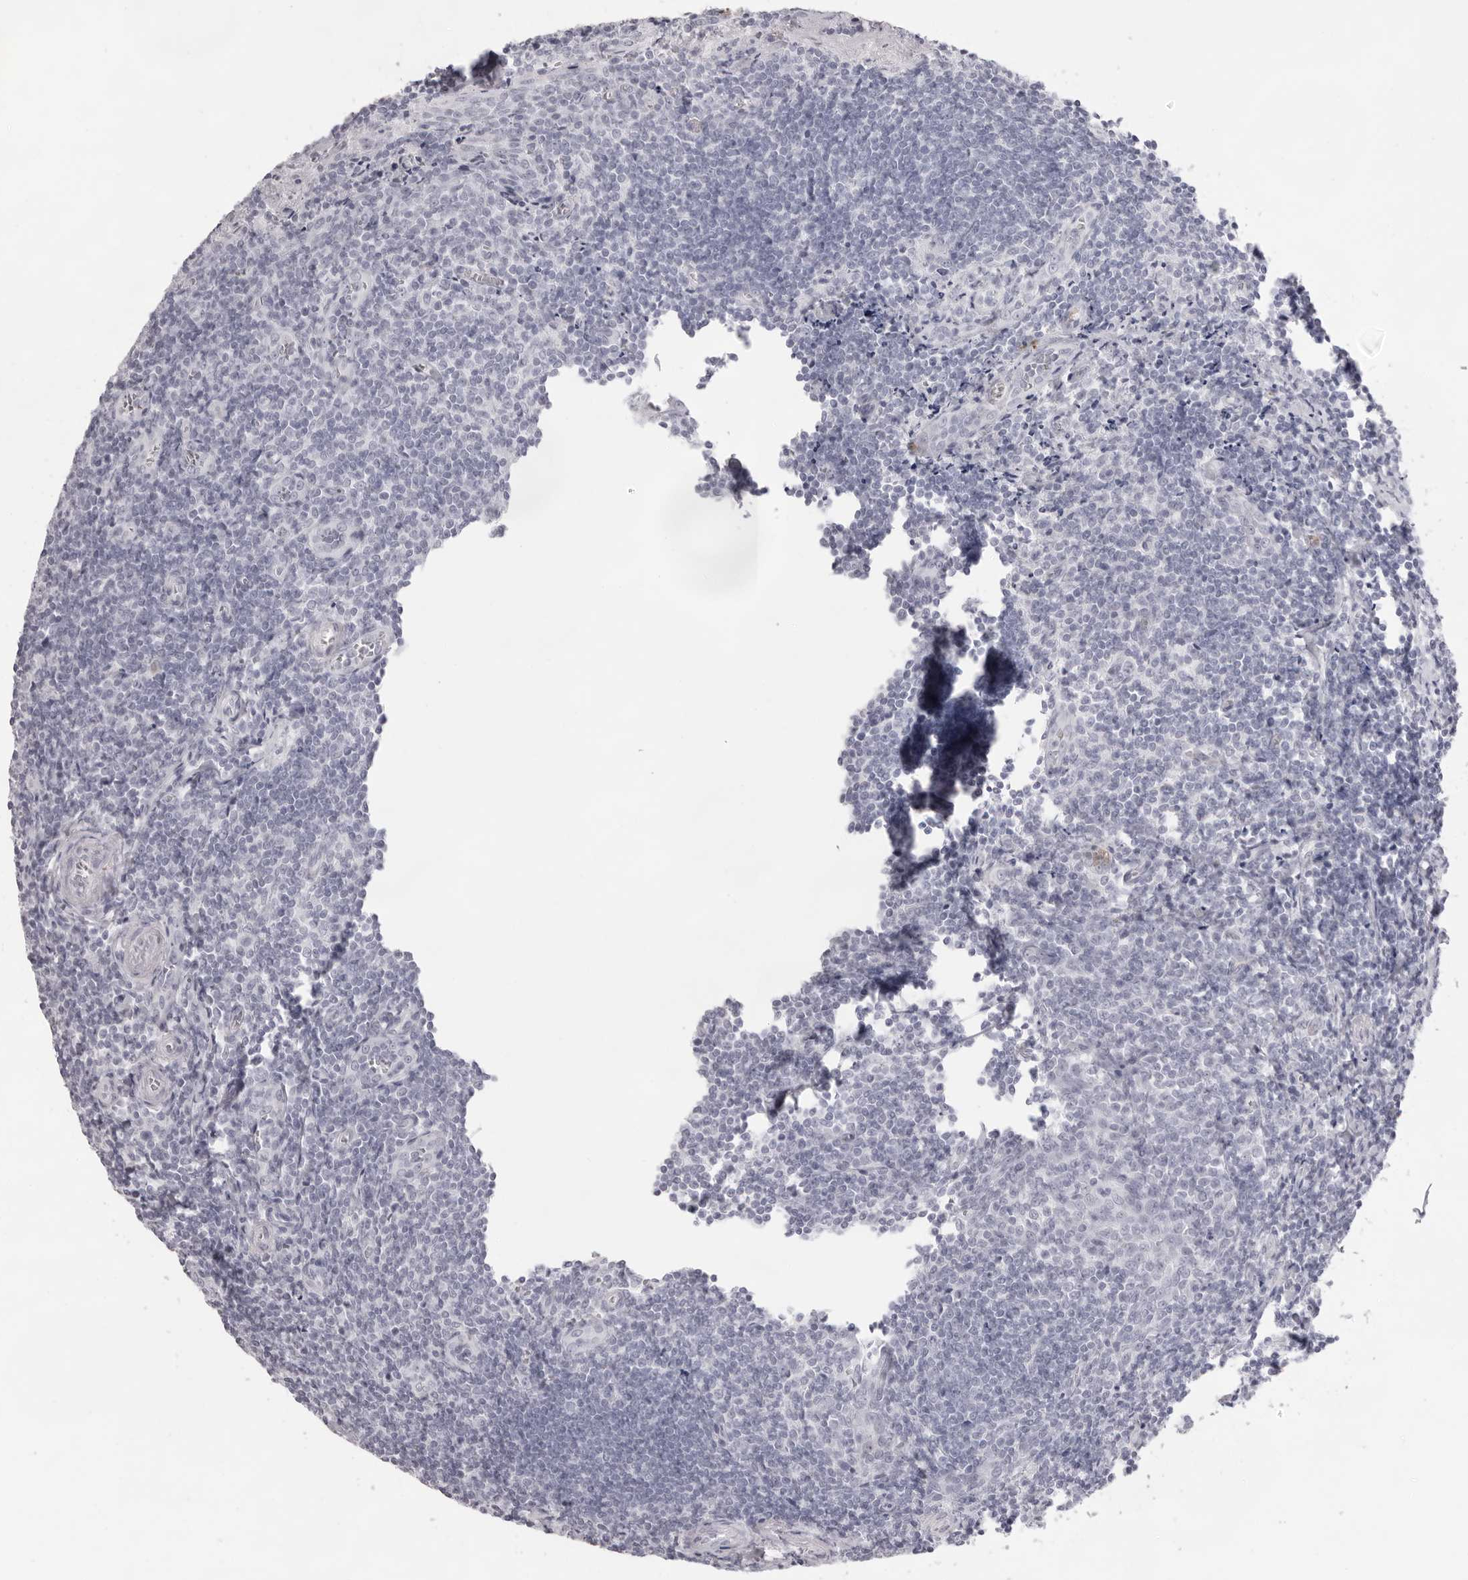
{"staining": {"intensity": "negative", "quantity": "none", "location": "none"}, "tissue": "tonsil", "cell_type": "Germinal center cells", "image_type": "normal", "snomed": [{"axis": "morphology", "description": "Normal tissue, NOS"}, {"axis": "topography", "description": "Tonsil"}], "caption": "Germinal center cells show no significant protein positivity in benign tonsil. The staining is performed using DAB brown chromogen with nuclei counter-stained in using hematoxylin.", "gene": "SPTA1", "patient": {"sex": "male", "age": 27}}